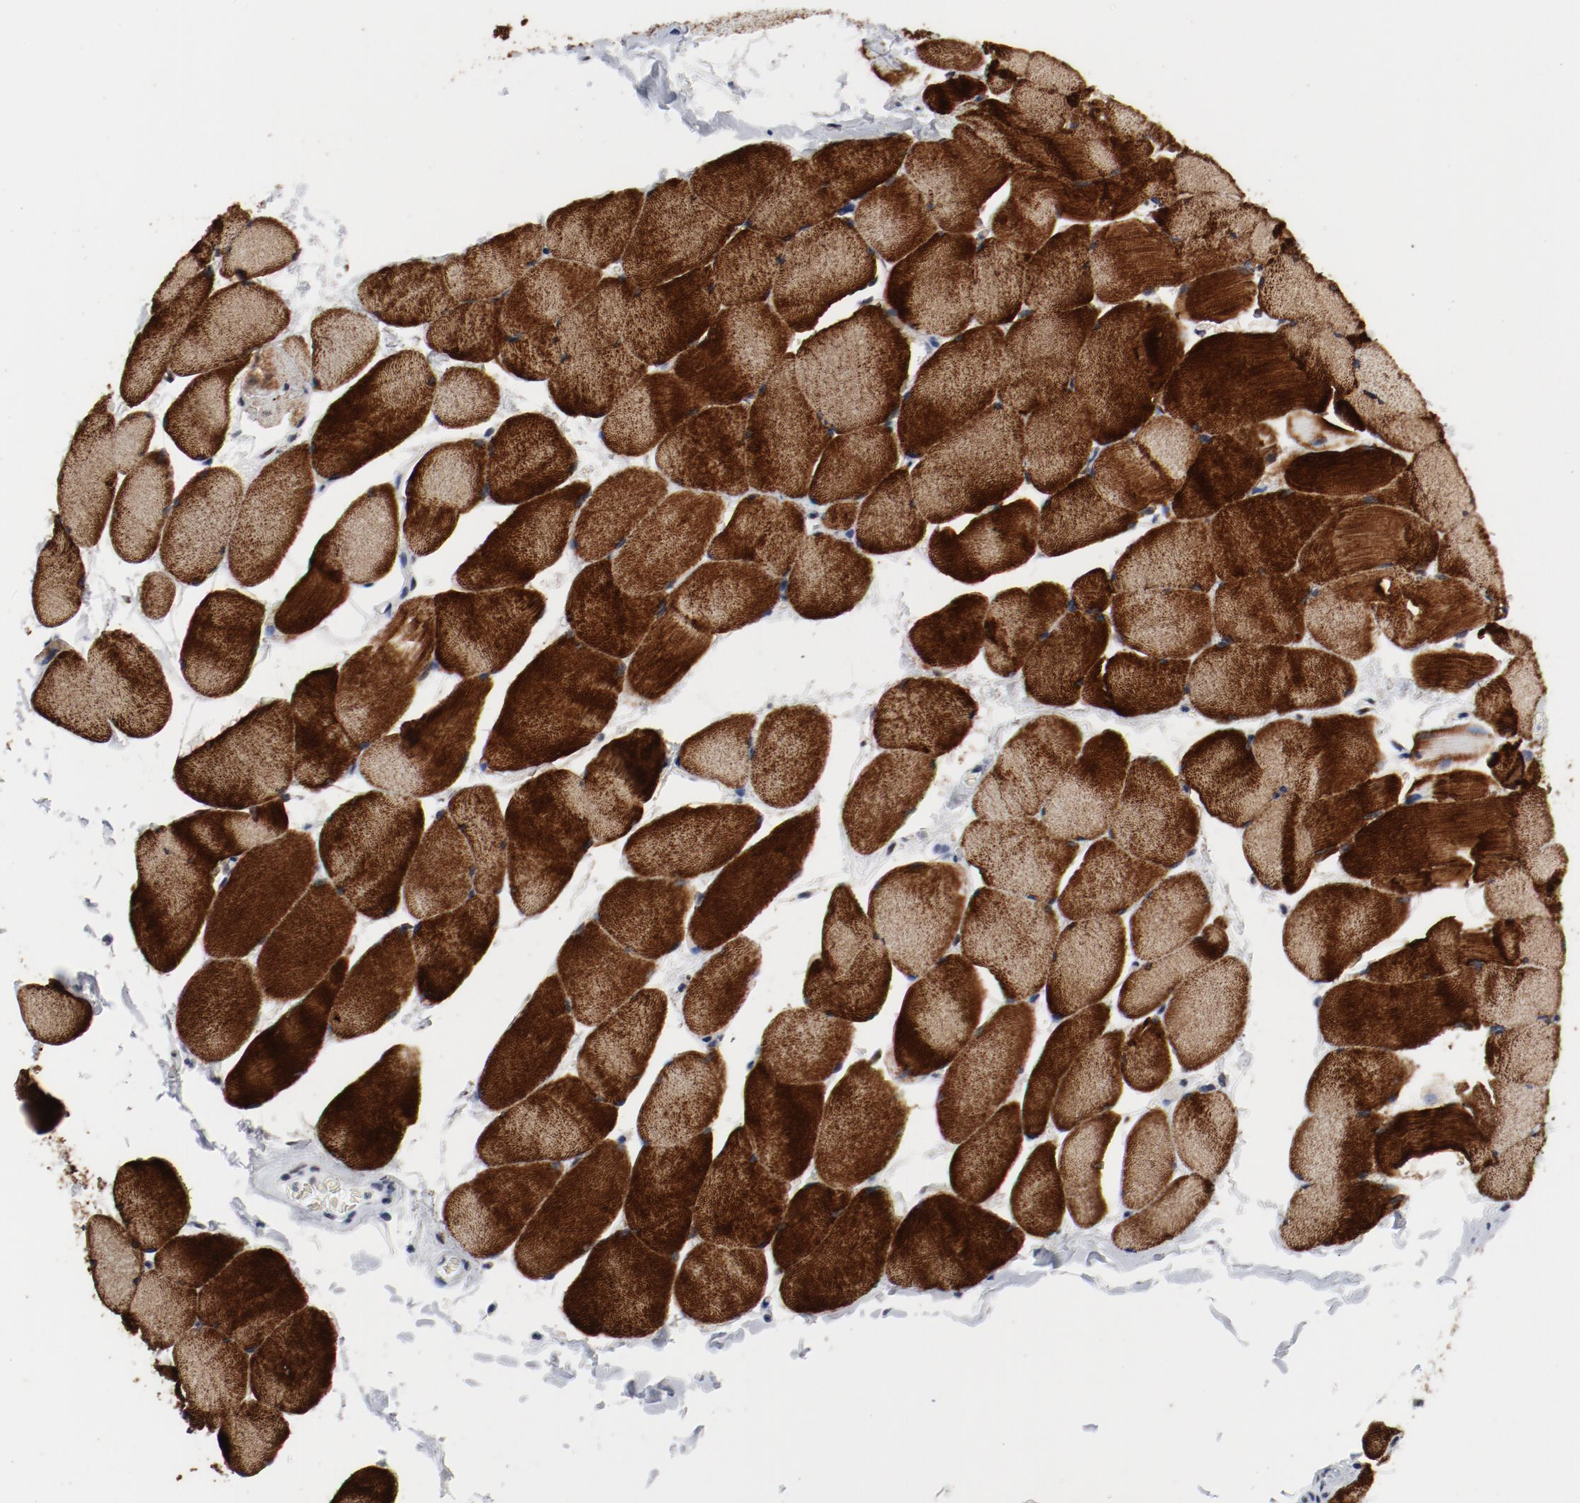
{"staining": {"intensity": "strong", "quantity": ">75%", "location": "cytoplasmic/membranous"}, "tissue": "skeletal muscle", "cell_type": "Myocytes", "image_type": "normal", "snomed": [{"axis": "morphology", "description": "Normal tissue, NOS"}, {"axis": "topography", "description": "Skeletal muscle"}], "caption": "About >75% of myocytes in benign human skeletal muscle display strong cytoplasmic/membranous protein expression as visualized by brown immunohistochemical staining.", "gene": "ARNT", "patient": {"sex": "male", "age": 62}}